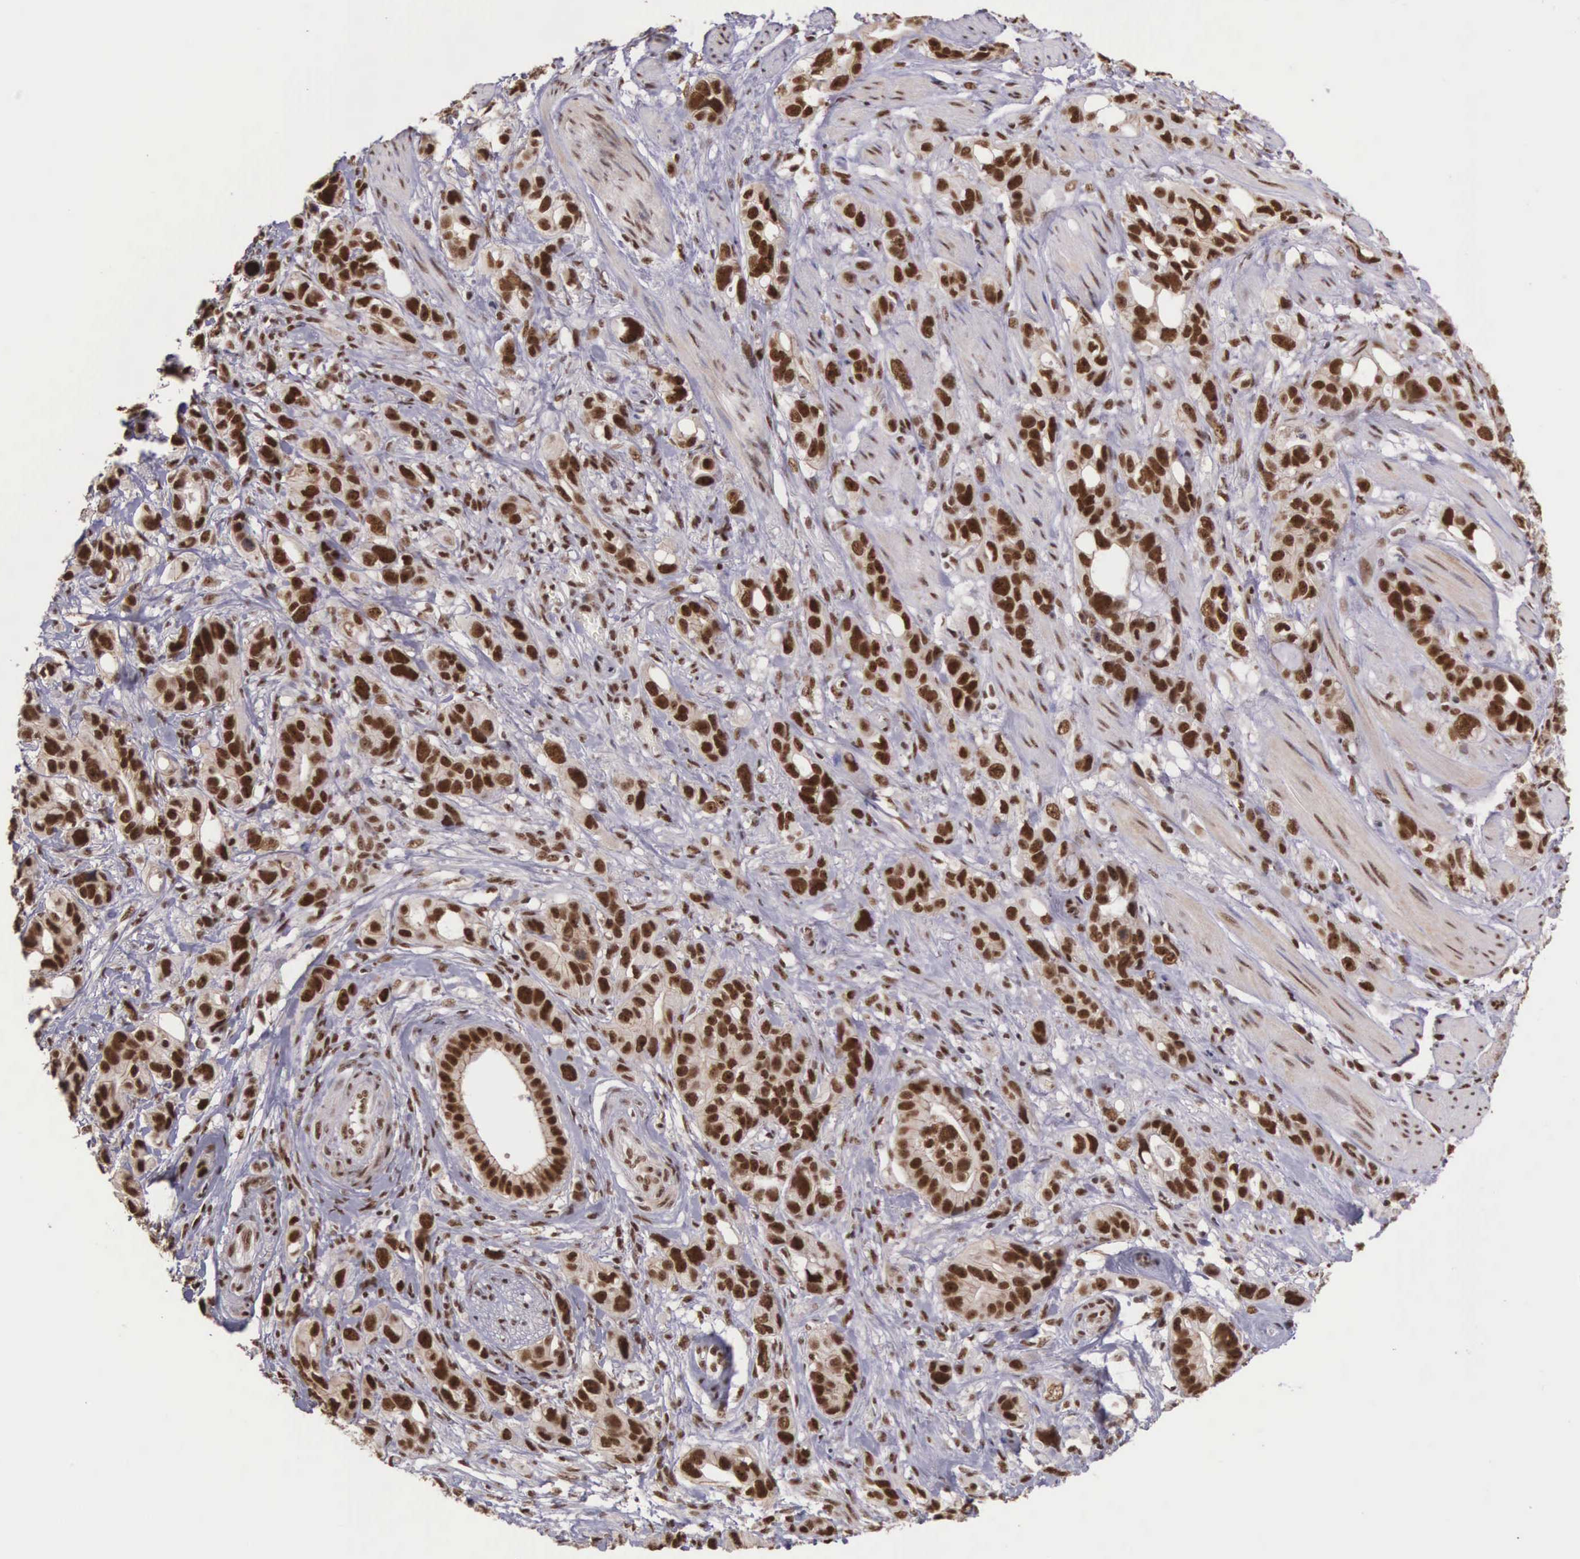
{"staining": {"intensity": "strong", "quantity": ">75%", "location": "nuclear"}, "tissue": "stomach cancer", "cell_type": "Tumor cells", "image_type": "cancer", "snomed": [{"axis": "morphology", "description": "Adenocarcinoma, NOS"}, {"axis": "topography", "description": "Stomach, upper"}], "caption": "Immunohistochemical staining of adenocarcinoma (stomach) exhibits high levels of strong nuclear protein positivity in about >75% of tumor cells. (Brightfield microscopy of DAB IHC at high magnification).", "gene": "POLR2F", "patient": {"sex": "male", "age": 47}}